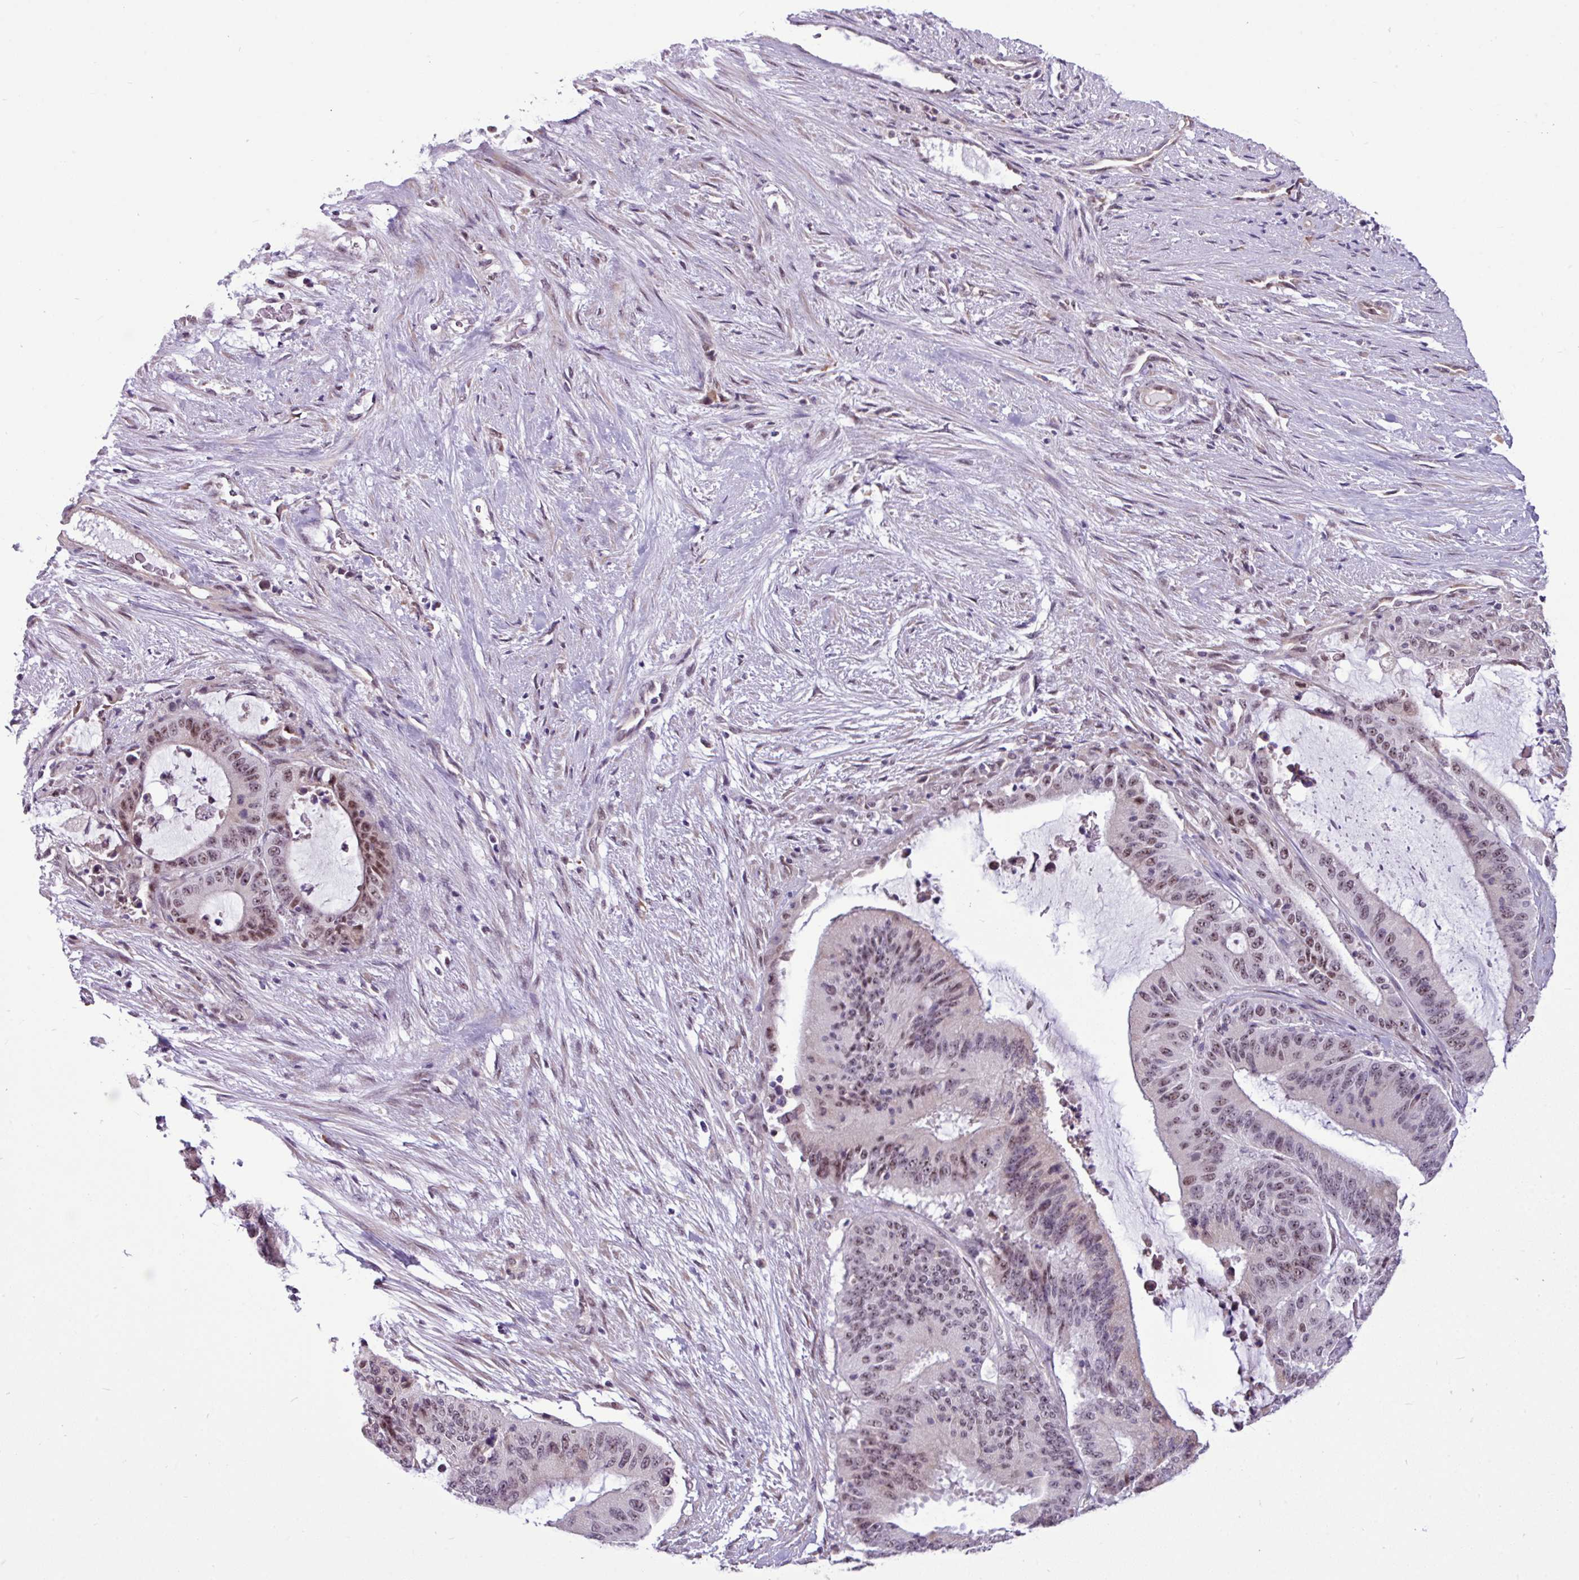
{"staining": {"intensity": "moderate", "quantity": ">75%", "location": "nuclear"}, "tissue": "liver cancer", "cell_type": "Tumor cells", "image_type": "cancer", "snomed": [{"axis": "morphology", "description": "Normal tissue, NOS"}, {"axis": "morphology", "description": "Cholangiocarcinoma"}, {"axis": "topography", "description": "Liver"}, {"axis": "topography", "description": "Peripheral nerve tissue"}], "caption": "The histopathology image demonstrates staining of cholangiocarcinoma (liver), revealing moderate nuclear protein staining (brown color) within tumor cells.", "gene": "UTP18", "patient": {"sex": "female", "age": 73}}